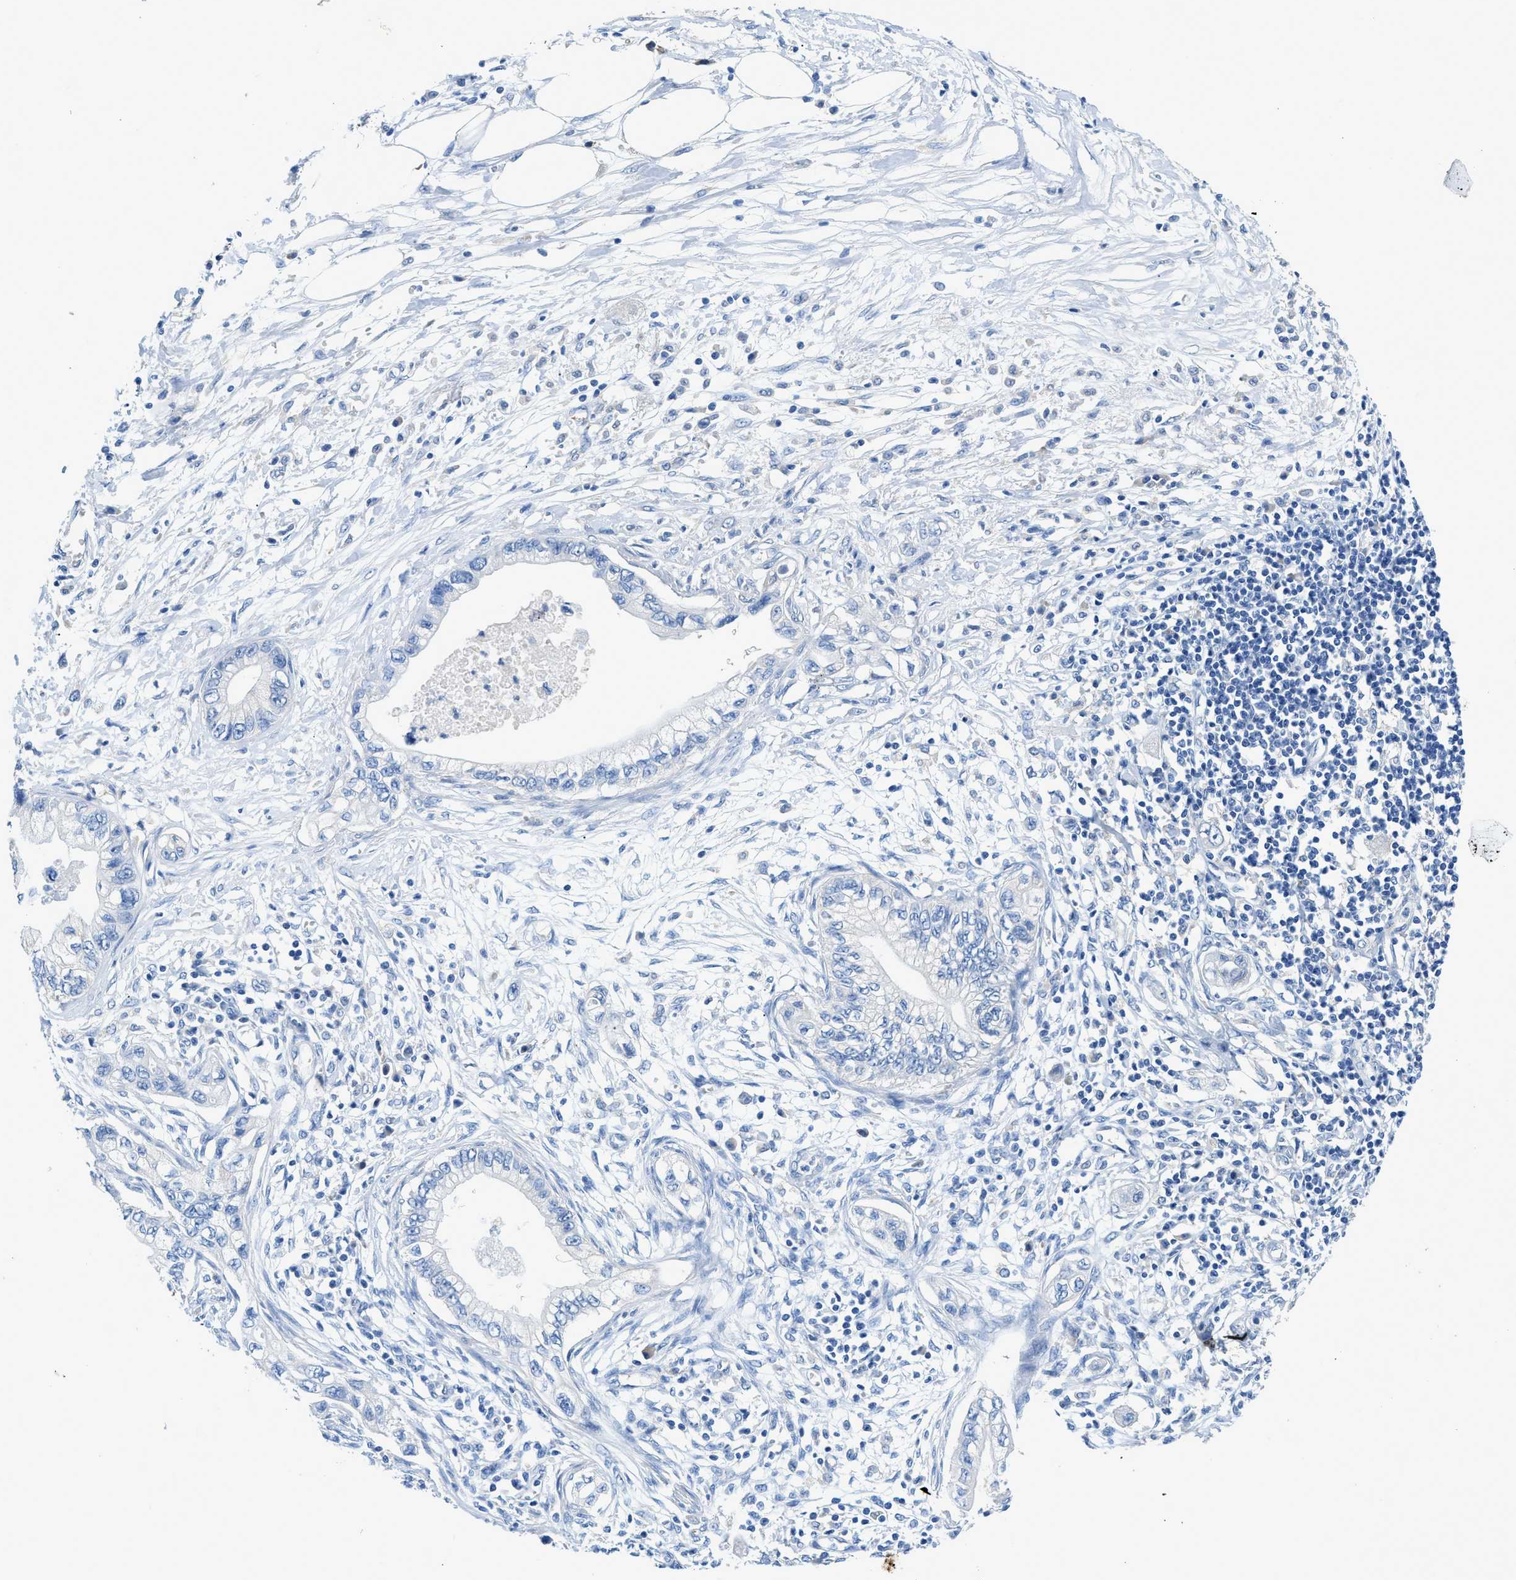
{"staining": {"intensity": "negative", "quantity": "none", "location": "none"}, "tissue": "pancreatic cancer", "cell_type": "Tumor cells", "image_type": "cancer", "snomed": [{"axis": "morphology", "description": "Adenocarcinoma, NOS"}, {"axis": "topography", "description": "Pancreas"}], "caption": "Adenocarcinoma (pancreatic) stained for a protein using IHC displays no staining tumor cells.", "gene": "SLC10A6", "patient": {"sex": "male", "age": 56}}